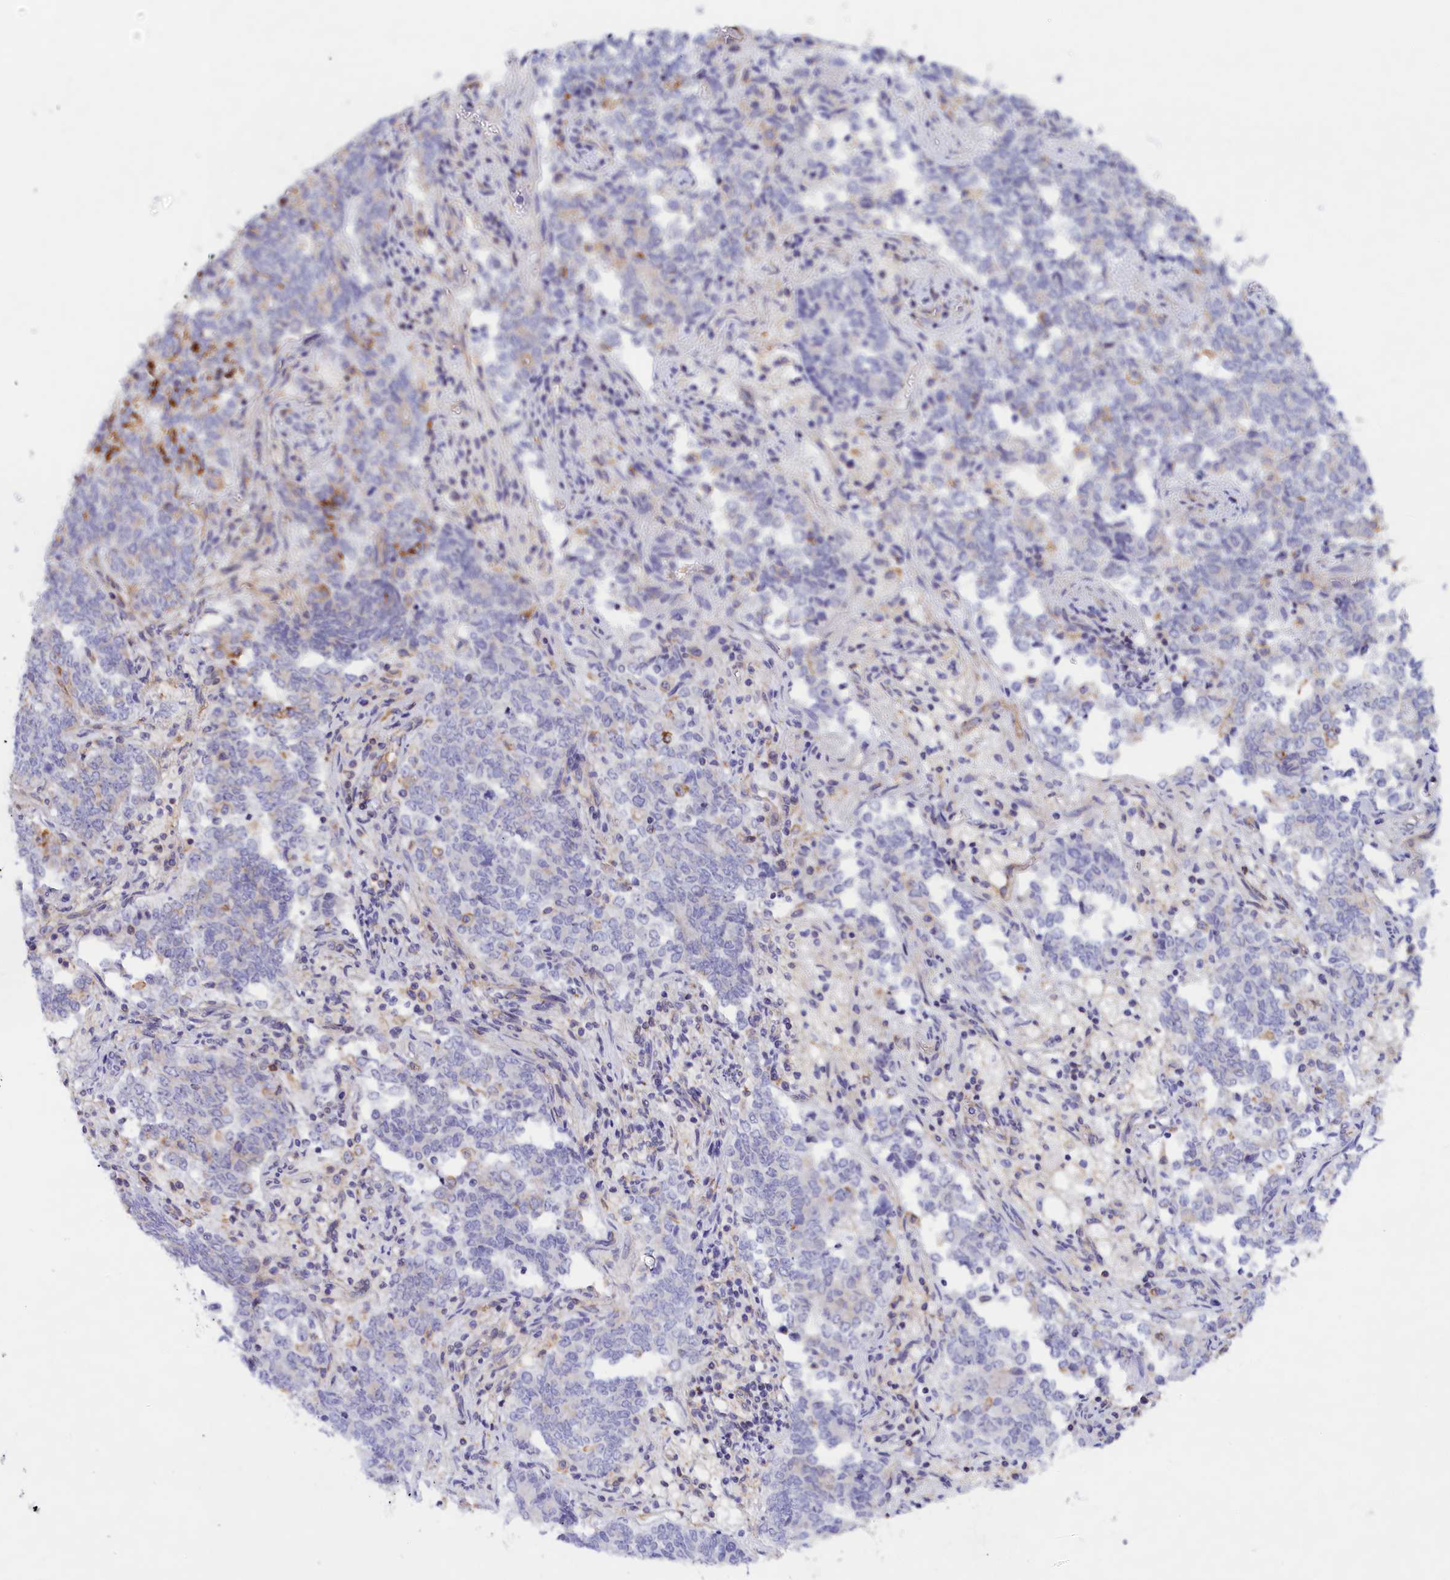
{"staining": {"intensity": "negative", "quantity": "none", "location": "none"}, "tissue": "endometrial cancer", "cell_type": "Tumor cells", "image_type": "cancer", "snomed": [{"axis": "morphology", "description": "Adenocarcinoma, NOS"}, {"axis": "topography", "description": "Endometrium"}], "caption": "Photomicrograph shows no significant protein expression in tumor cells of endometrial cancer.", "gene": "ABCC12", "patient": {"sex": "female", "age": 80}}